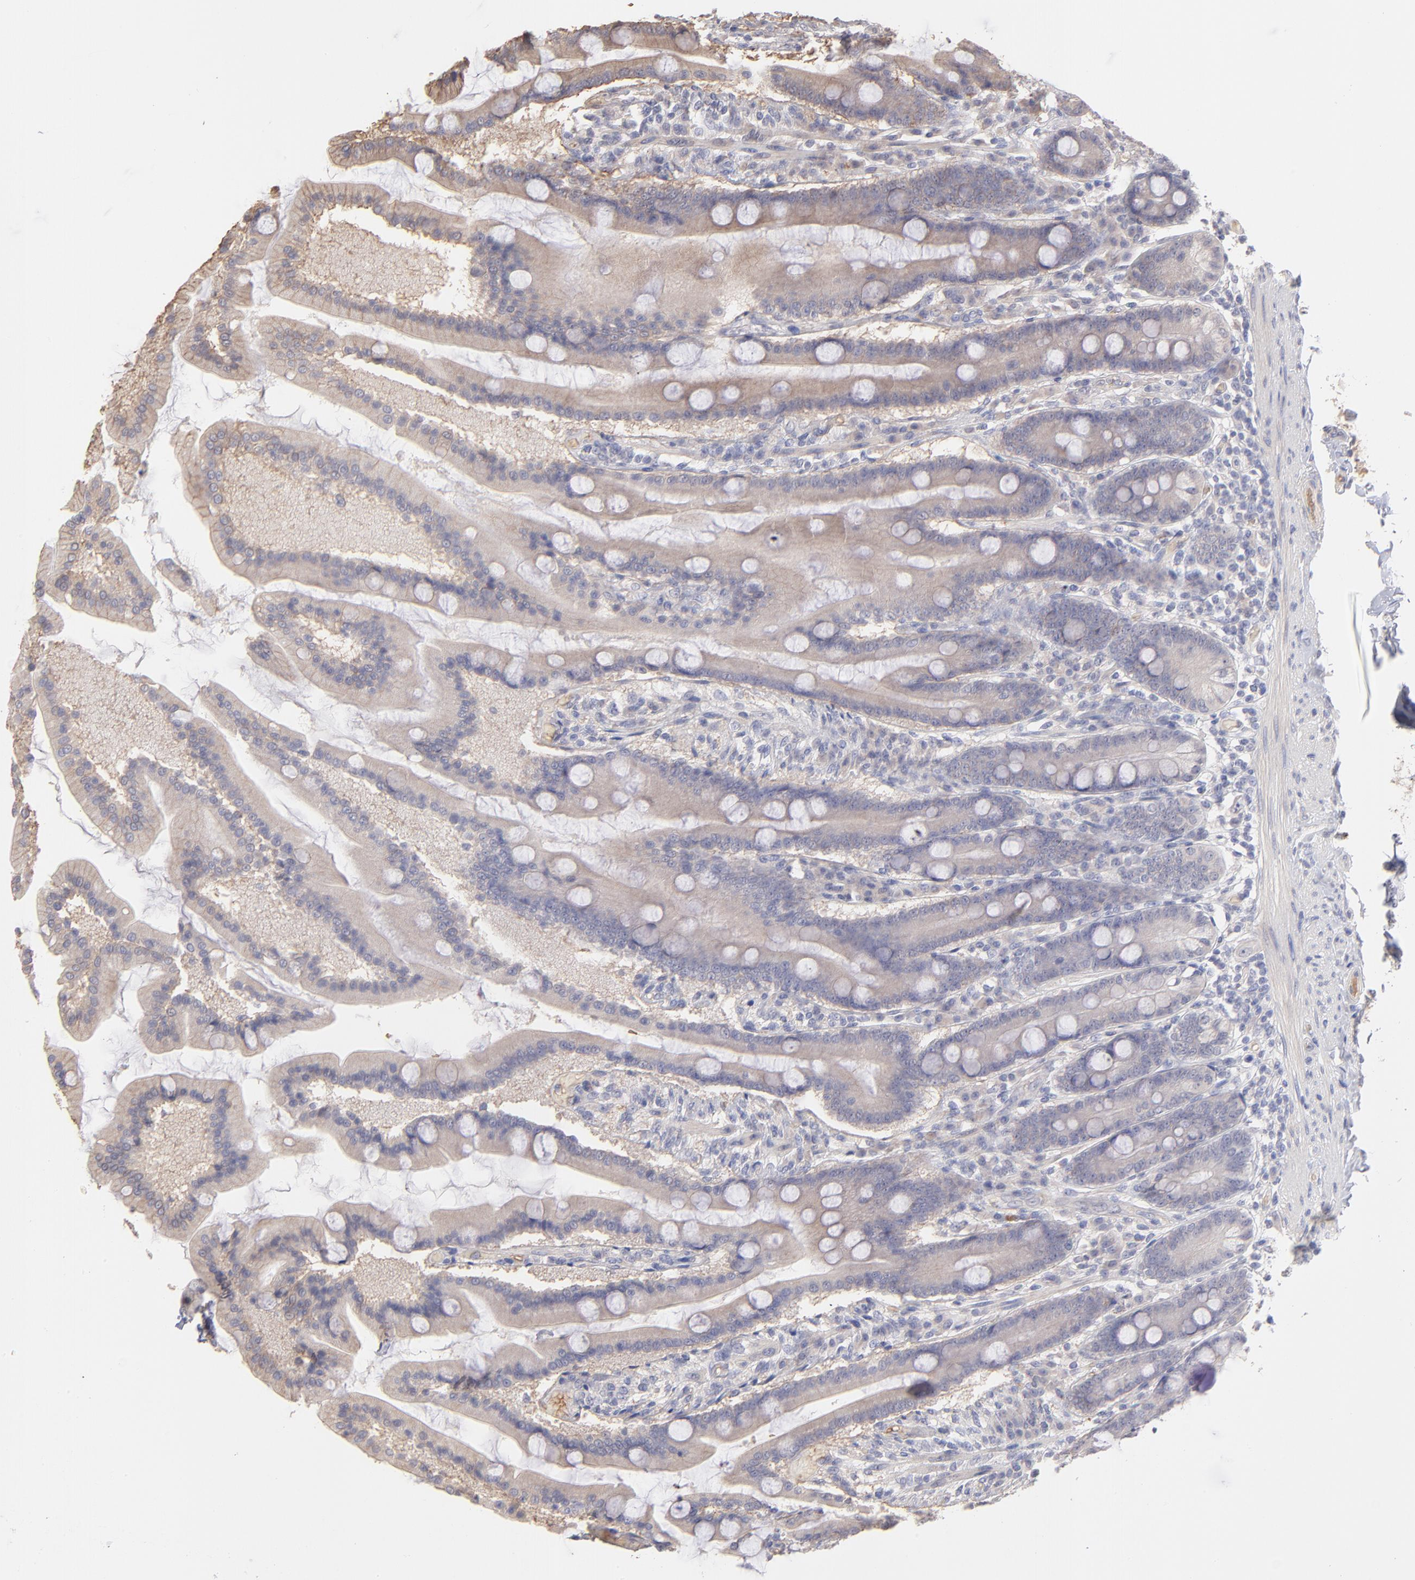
{"staining": {"intensity": "weak", "quantity": ">75%", "location": "cytoplasmic/membranous"}, "tissue": "duodenum", "cell_type": "Glandular cells", "image_type": "normal", "snomed": [{"axis": "morphology", "description": "Normal tissue, NOS"}, {"axis": "topography", "description": "Duodenum"}], "caption": "IHC histopathology image of benign duodenum: duodenum stained using immunohistochemistry (IHC) displays low levels of weak protein expression localized specifically in the cytoplasmic/membranous of glandular cells, appearing as a cytoplasmic/membranous brown color.", "gene": "F13B", "patient": {"sex": "female", "age": 64}}